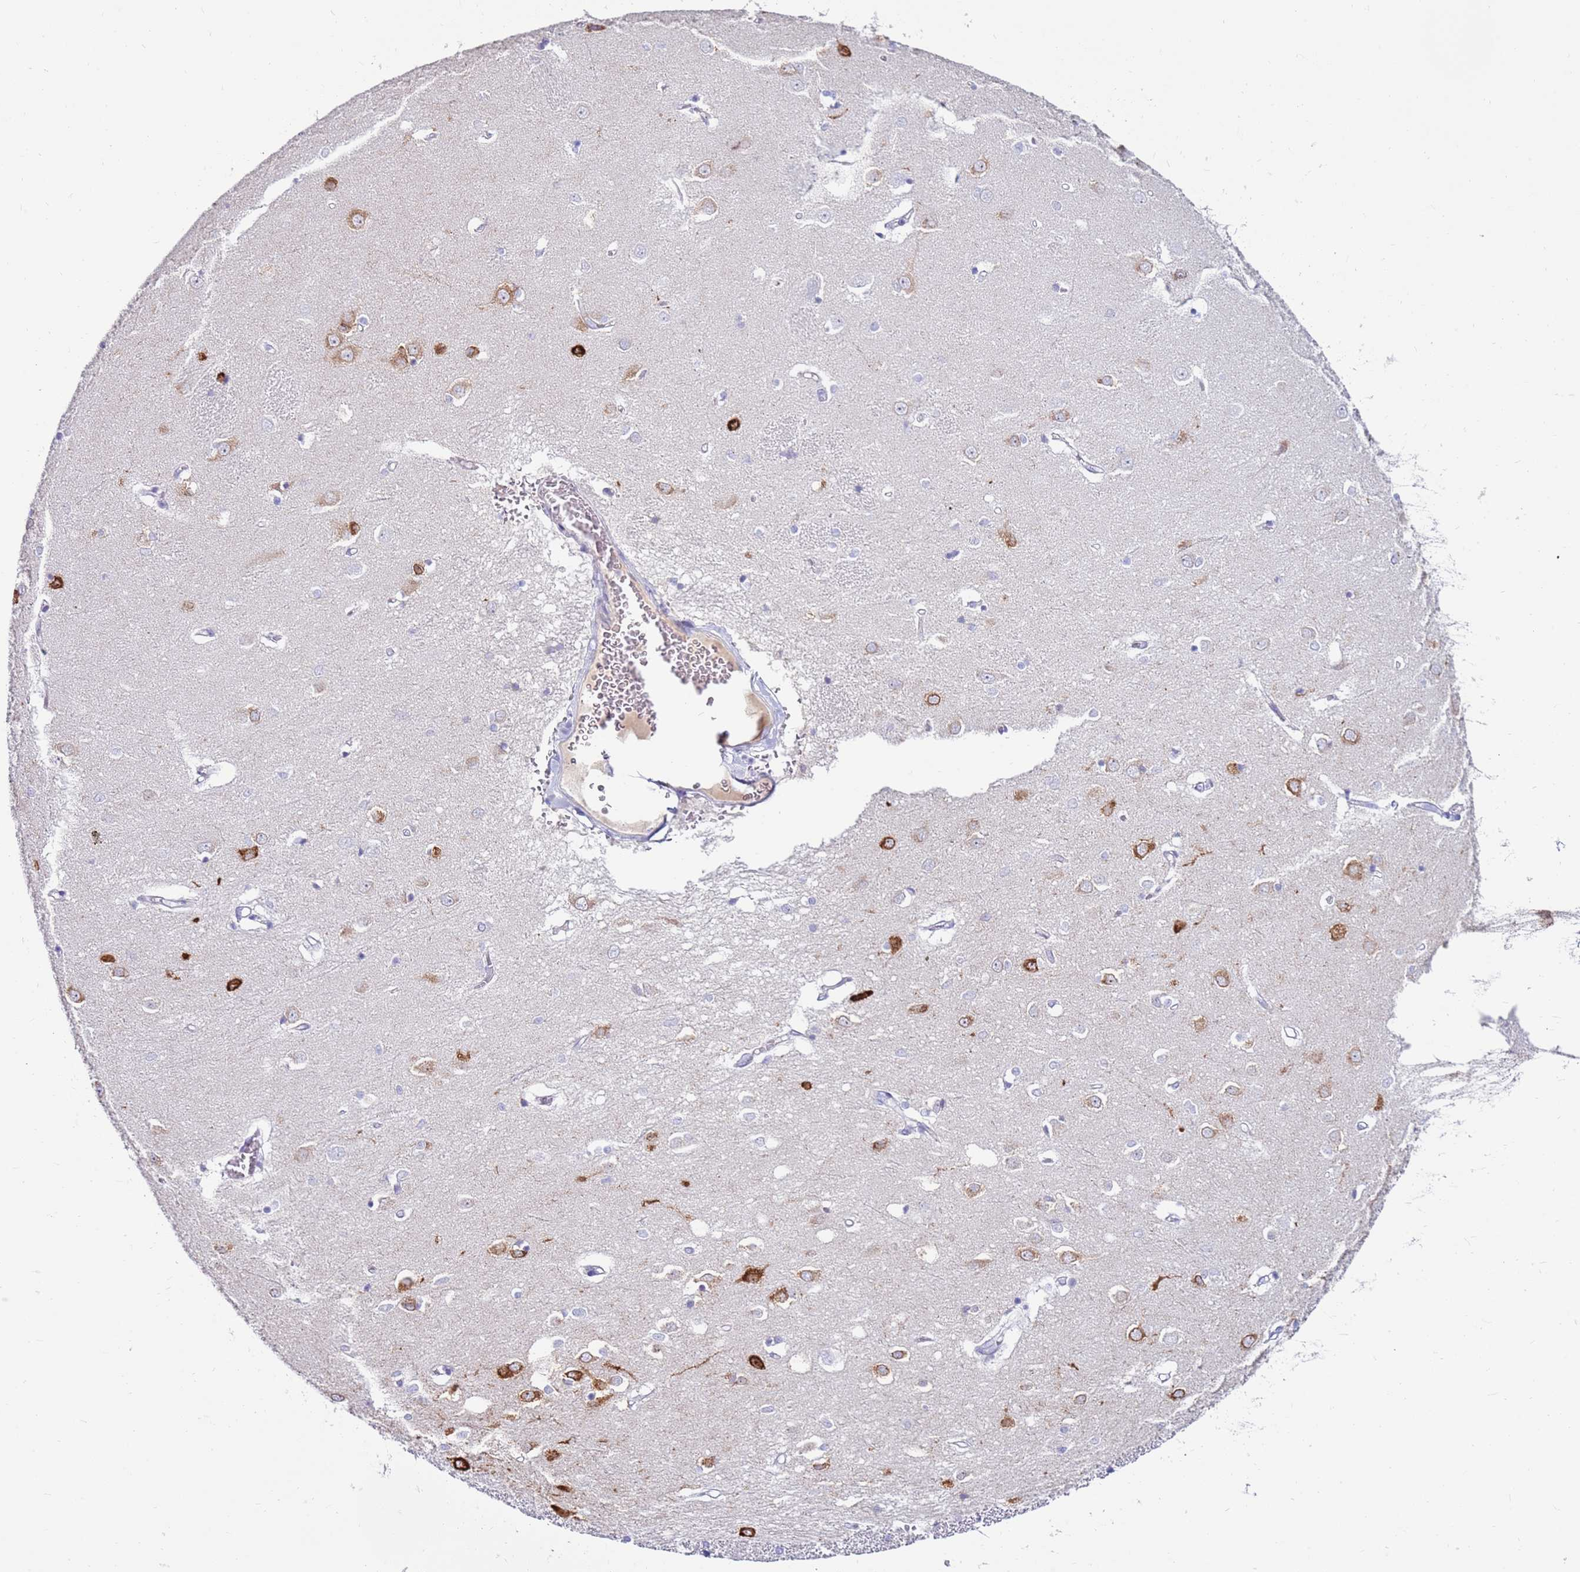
{"staining": {"intensity": "negative", "quantity": "none", "location": "none"}, "tissue": "caudate", "cell_type": "Glial cells", "image_type": "normal", "snomed": [{"axis": "morphology", "description": "Normal tissue, NOS"}, {"axis": "topography", "description": "Lateral ventricle wall"}], "caption": "The immunohistochemistry image has no significant expression in glial cells of caudate.", "gene": "EVPLL", "patient": {"sex": "male", "age": 37}}